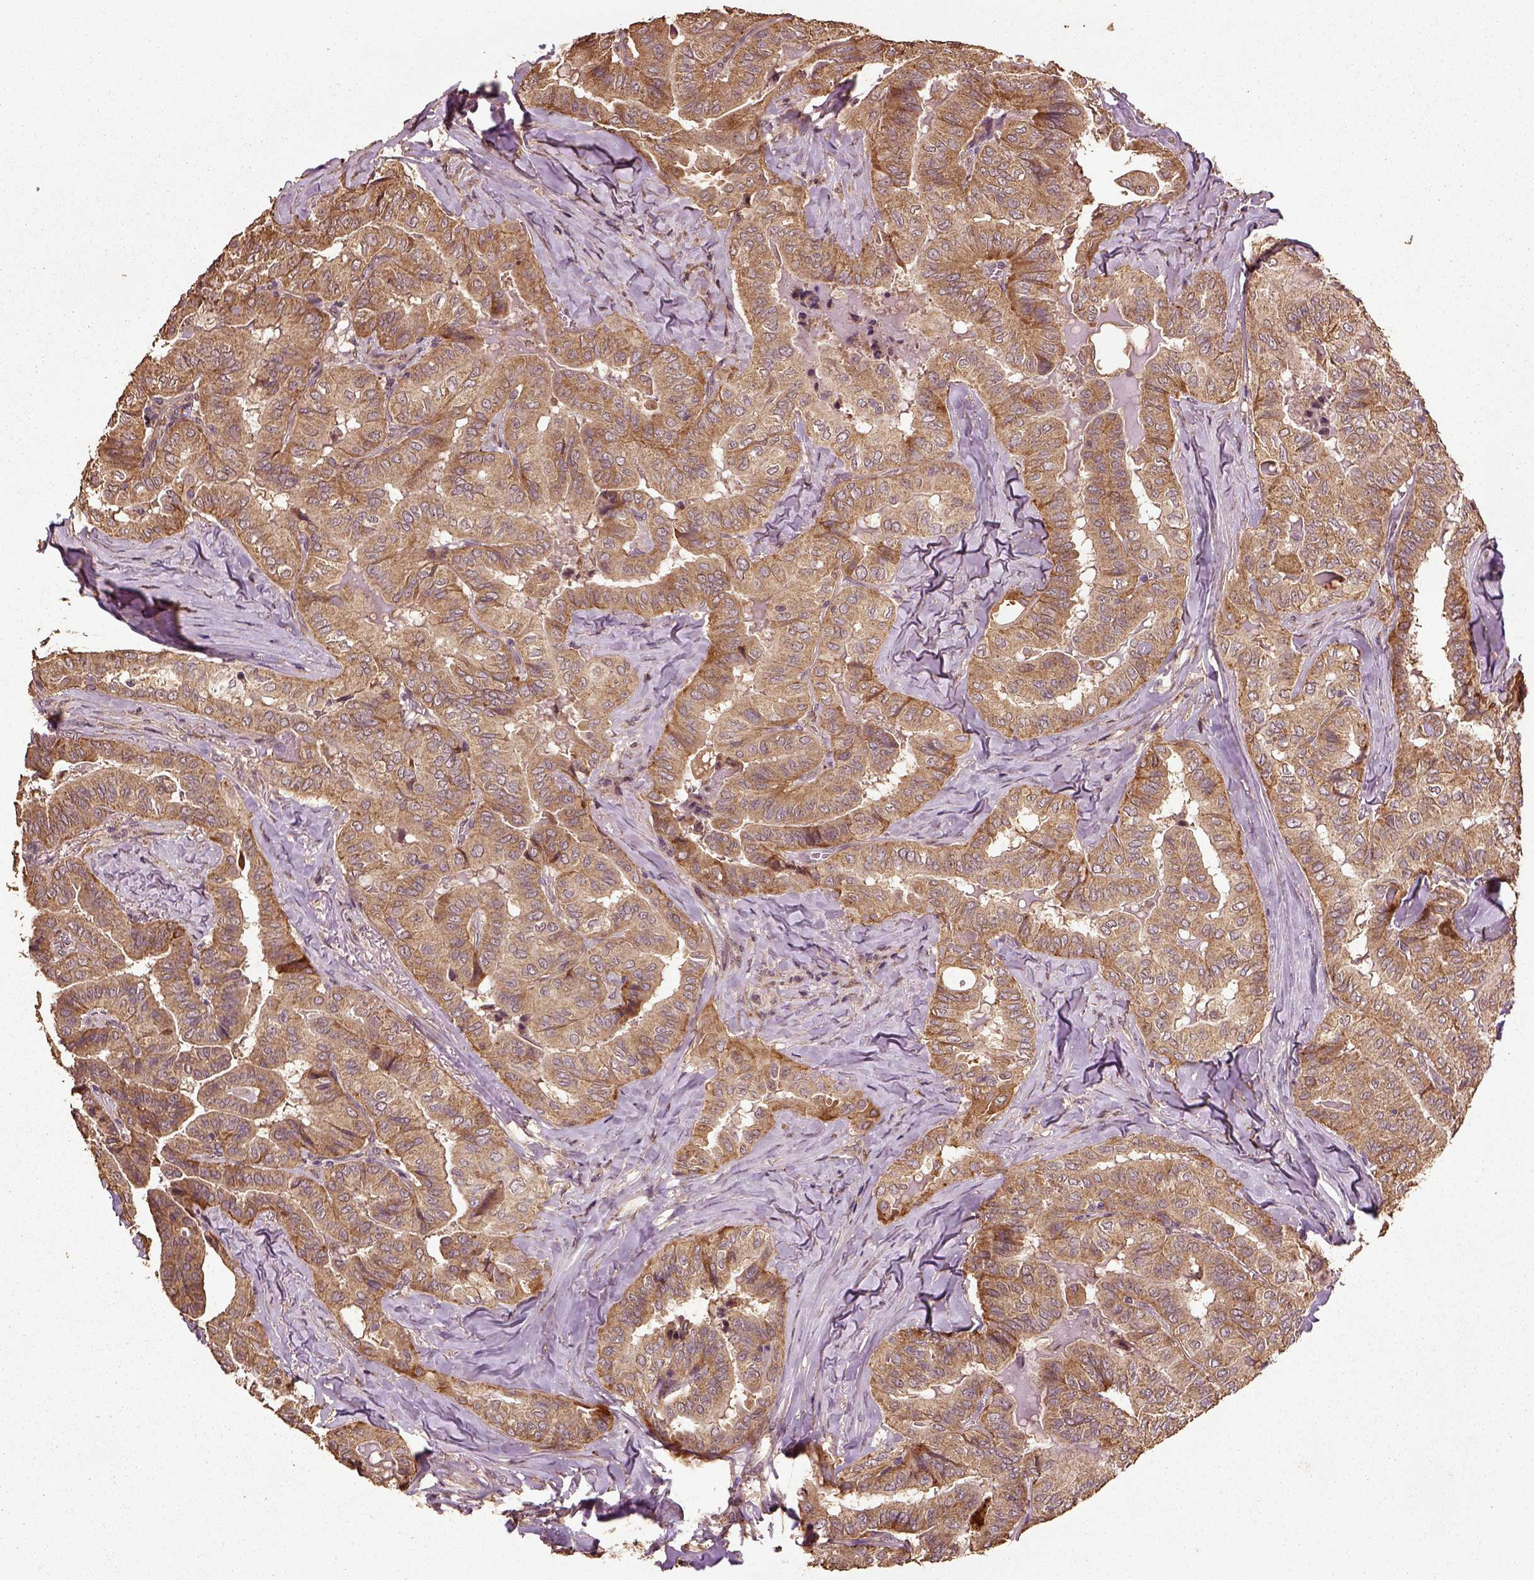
{"staining": {"intensity": "moderate", "quantity": ">75%", "location": "cytoplasmic/membranous"}, "tissue": "thyroid cancer", "cell_type": "Tumor cells", "image_type": "cancer", "snomed": [{"axis": "morphology", "description": "Papillary adenocarcinoma, NOS"}, {"axis": "topography", "description": "Thyroid gland"}], "caption": "Thyroid papillary adenocarcinoma stained with a brown dye reveals moderate cytoplasmic/membranous positive staining in approximately >75% of tumor cells.", "gene": "ERV3-1", "patient": {"sex": "female", "age": 68}}